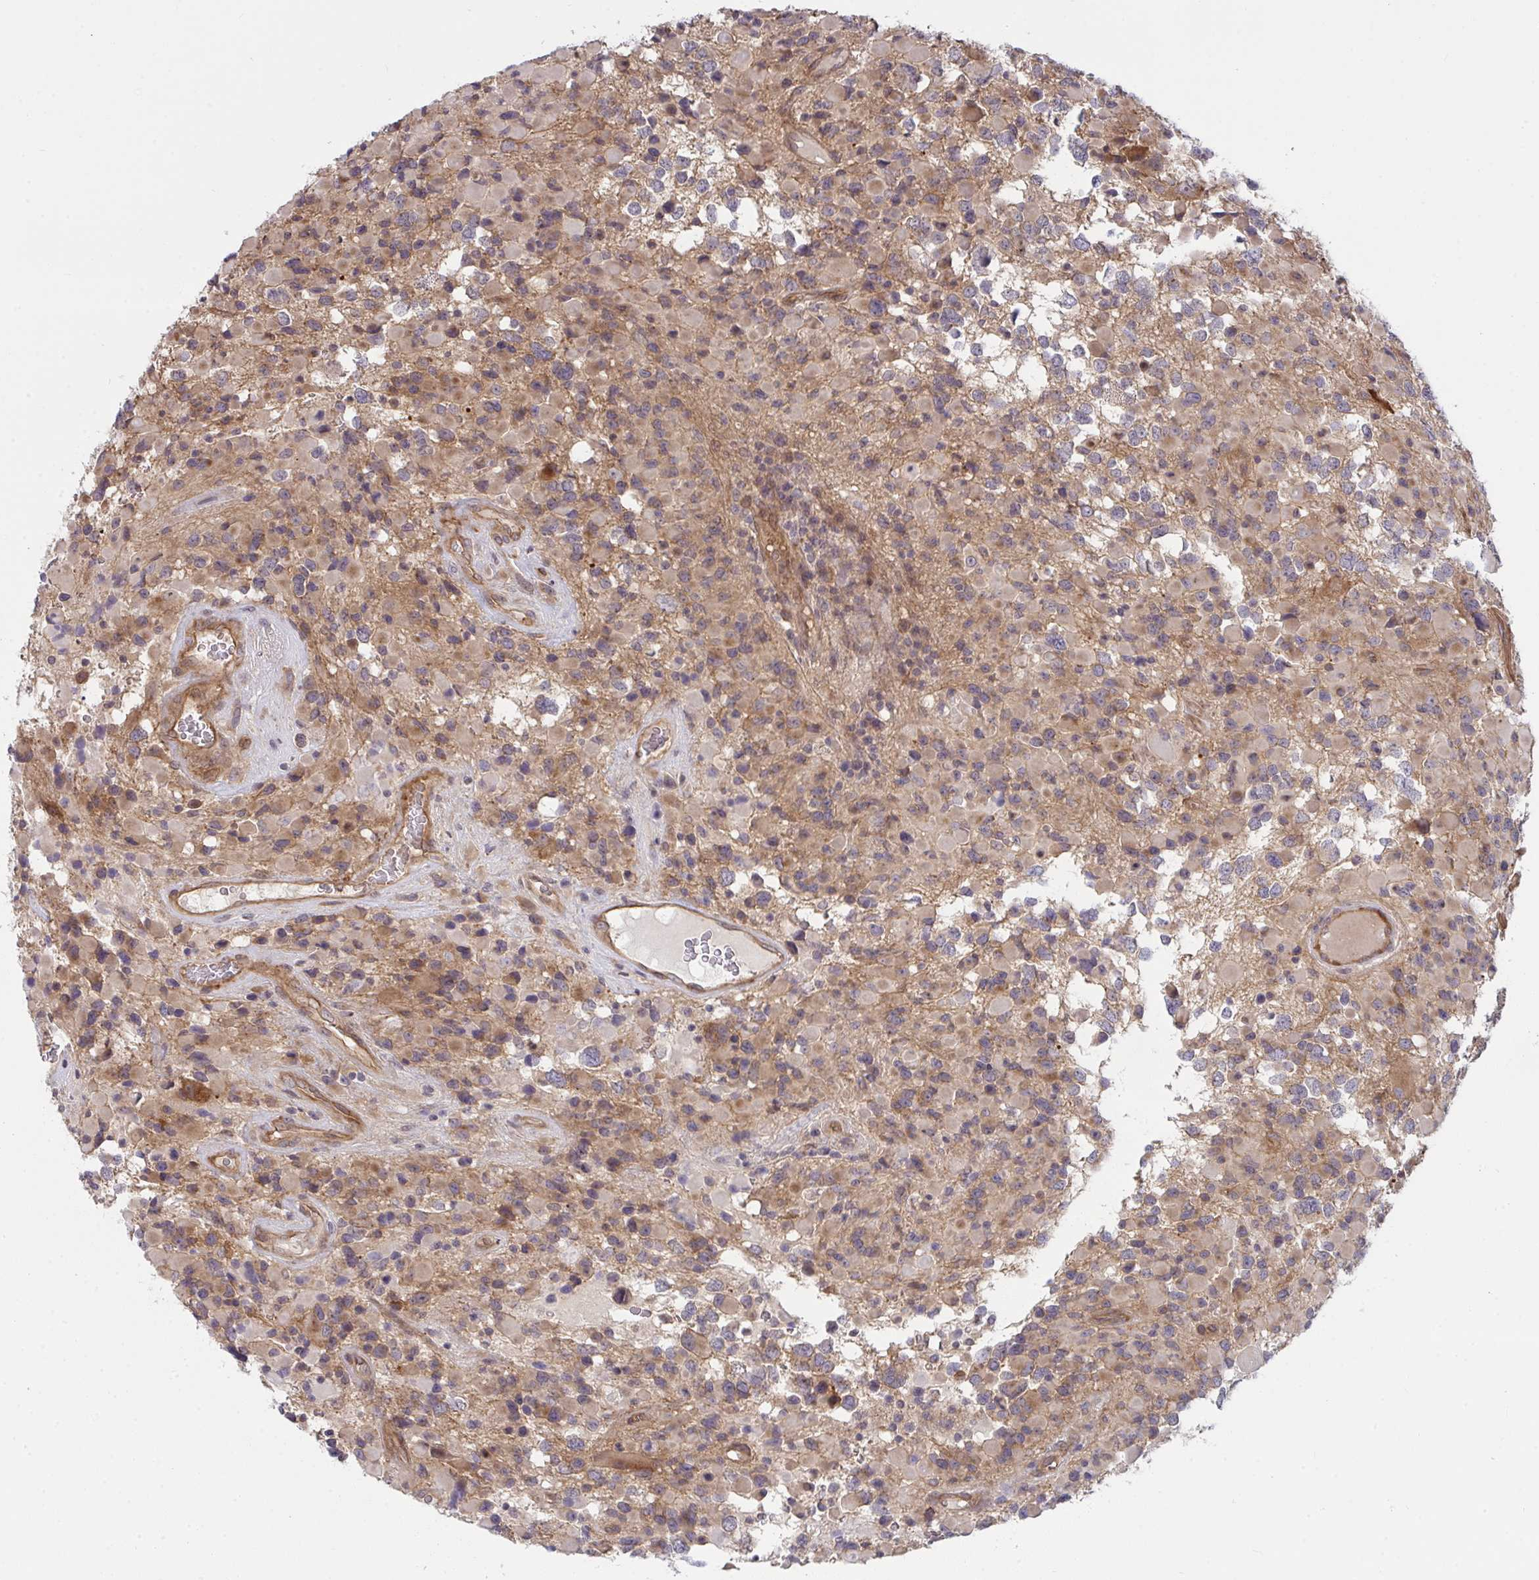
{"staining": {"intensity": "weak", "quantity": "25%-75%", "location": "cytoplasmic/membranous"}, "tissue": "glioma", "cell_type": "Tumor cells", "image_type": "cancer", "snomed": [{"axis": "morphology", "description": "Glioma, malignant, High grade"}, {"axis": "topography", "description": "Brain"}], "caption": "Immunohistochemistry (IHC) (DAB) staining of high-grade glioma (malignant) demonstrates weak cytoplasmic/membranous protein positivity in about 25%-75% of tumor cells. (DAB (3,3'-diaminobenzidine) IHC, brown staining for protein, blue staining for nuclei).", "gene": "CASP9", "patient": {"sex": "female", "age": 40}}